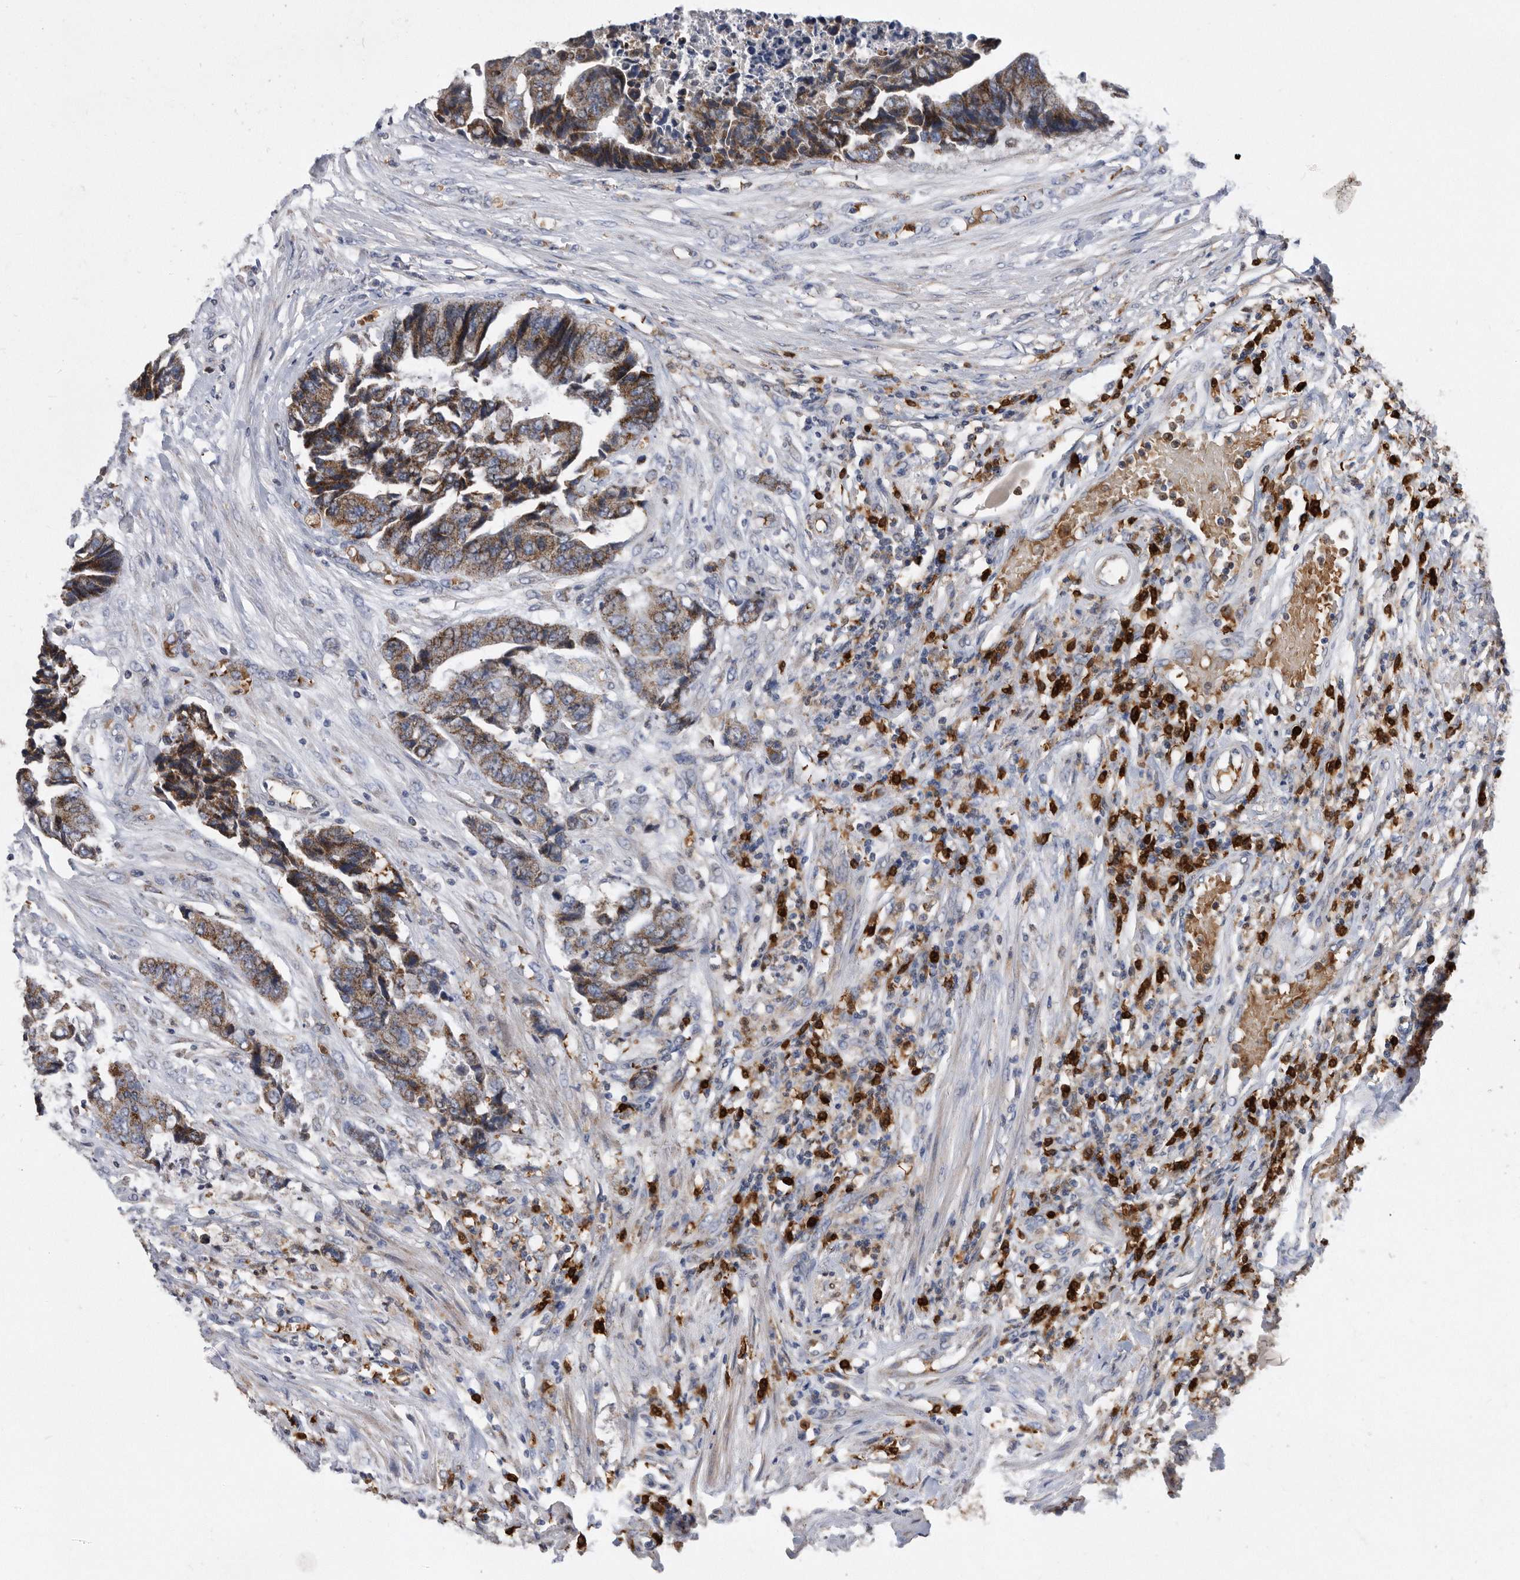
{"staining": {"intensity": "moderate", "quantity": ">75%", "location": "cytoplasmic/membranous"}, "tissue": "colorectal cancer", "cell_type": "Tumor cells", "image_type": "cancer", "snomed": [{"axis": "morphology", "description": "Adenocarcinoma, NOS"}, {"axis": "topography", "description": "Rectum"}], "caption": "Tumor cells demonstrate medium levels of moderate cytoplasmic/membranous expression in approximately >75% of cells in human adenocarcinoma (colorectal). The staining is performed using DAB (3,3'-diaminobenzidine) brown chromogen to label protein expression. The nuclei are counter-stained blue using hematoxylin.", "gene": "CRISPLD2", "patient": {"sex": "male", "age": 84}}